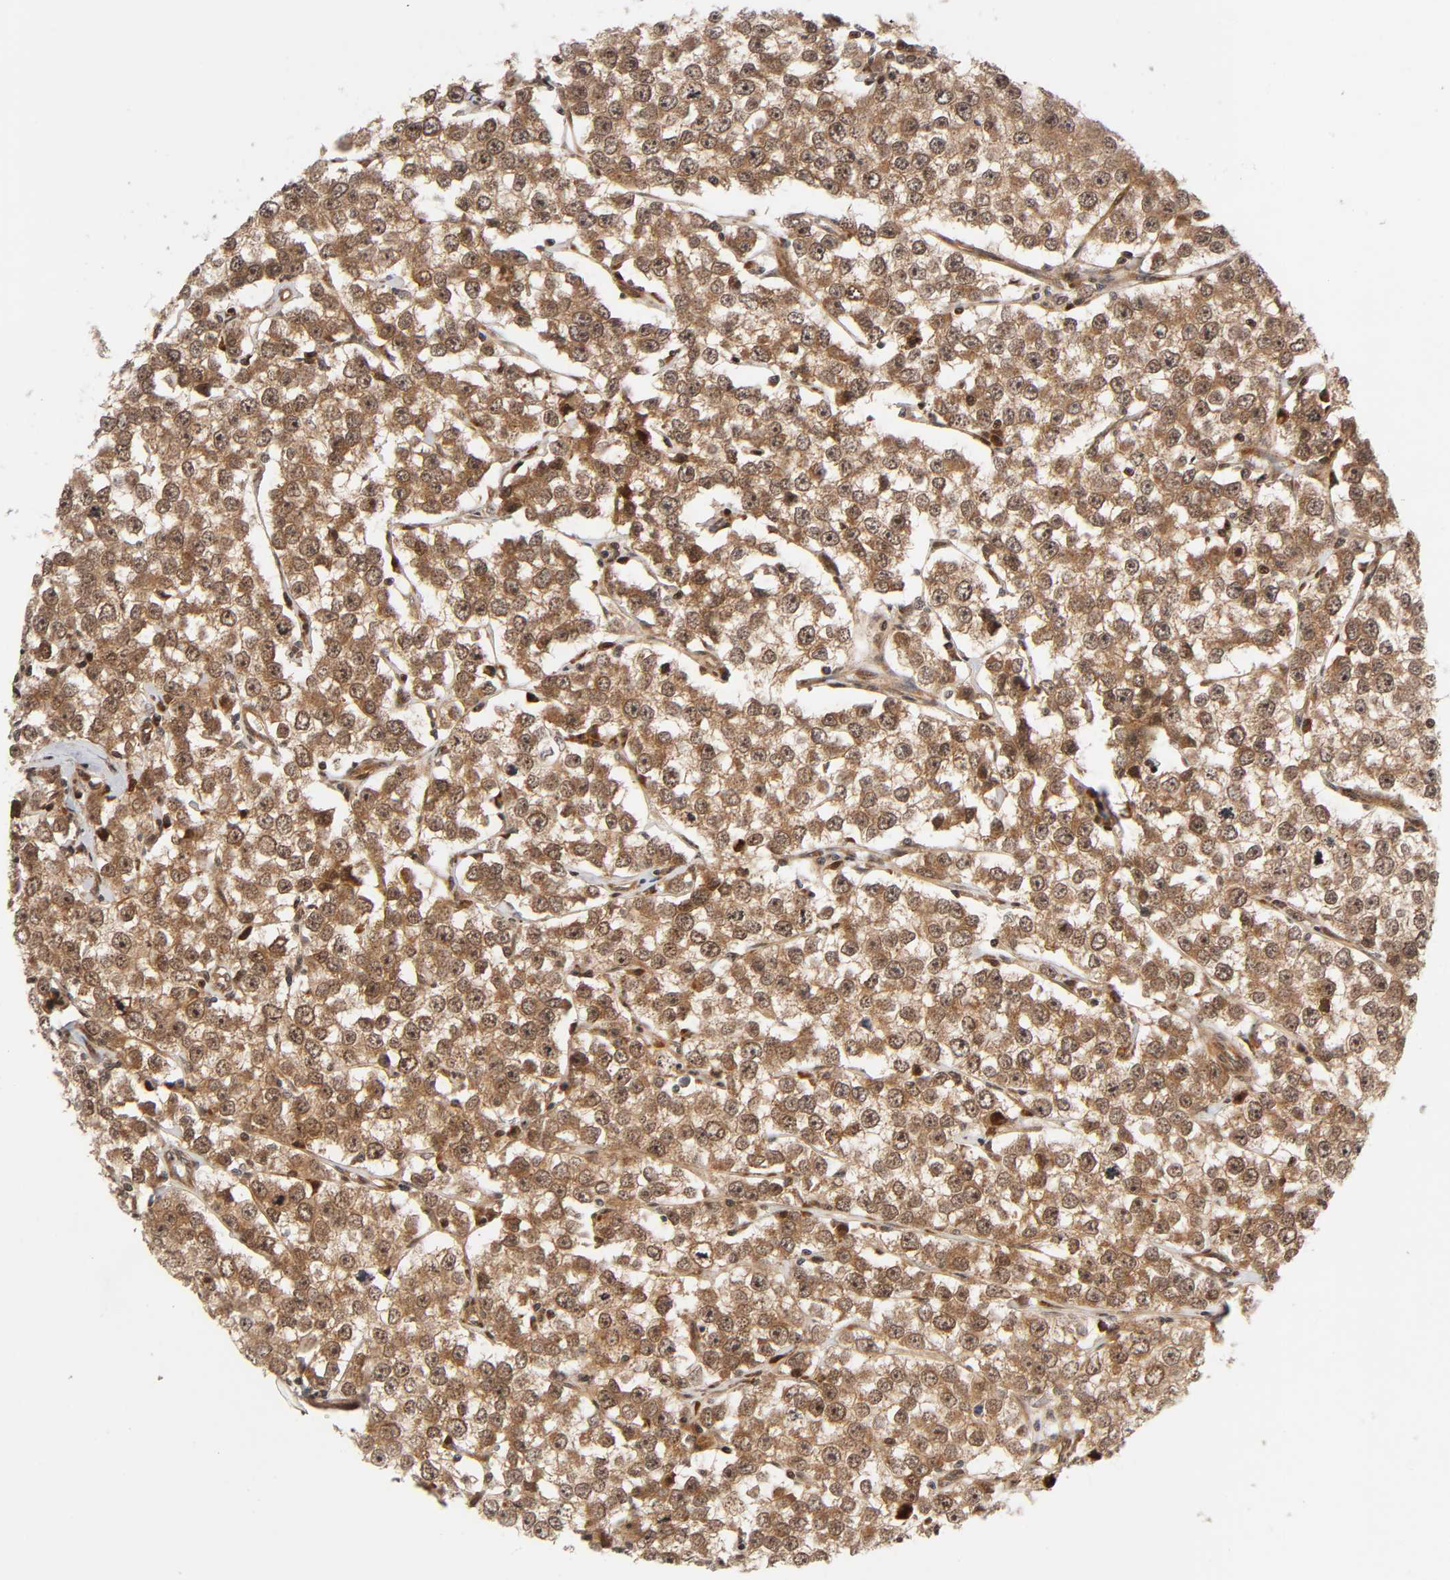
{"staining": {"intensity": "moderate", "quantity": ">75%", "location": "cytoplasmic/membranous,nuclear"}, "tissue": "testis cancer", "cell_type": "Tumor cells", "image_type": "cancer", "snomed": [{"axis": "morphology", "description": "Seminoma, NOS"}, {"axis": "morphology", "description": "Carcinoma, Embryonal, NOS"}, {"axis": "topography", "description": "Testis"}], "caption": "Protein staining by IHC reveals moderate cytoplasmic/membranous and nuclear staining in approximately >75% of tumor cells in testis cancer (seminoma).", "gene": "IQCJ-SCHIP1", "patient": {"sex": "male", "age": 52}}